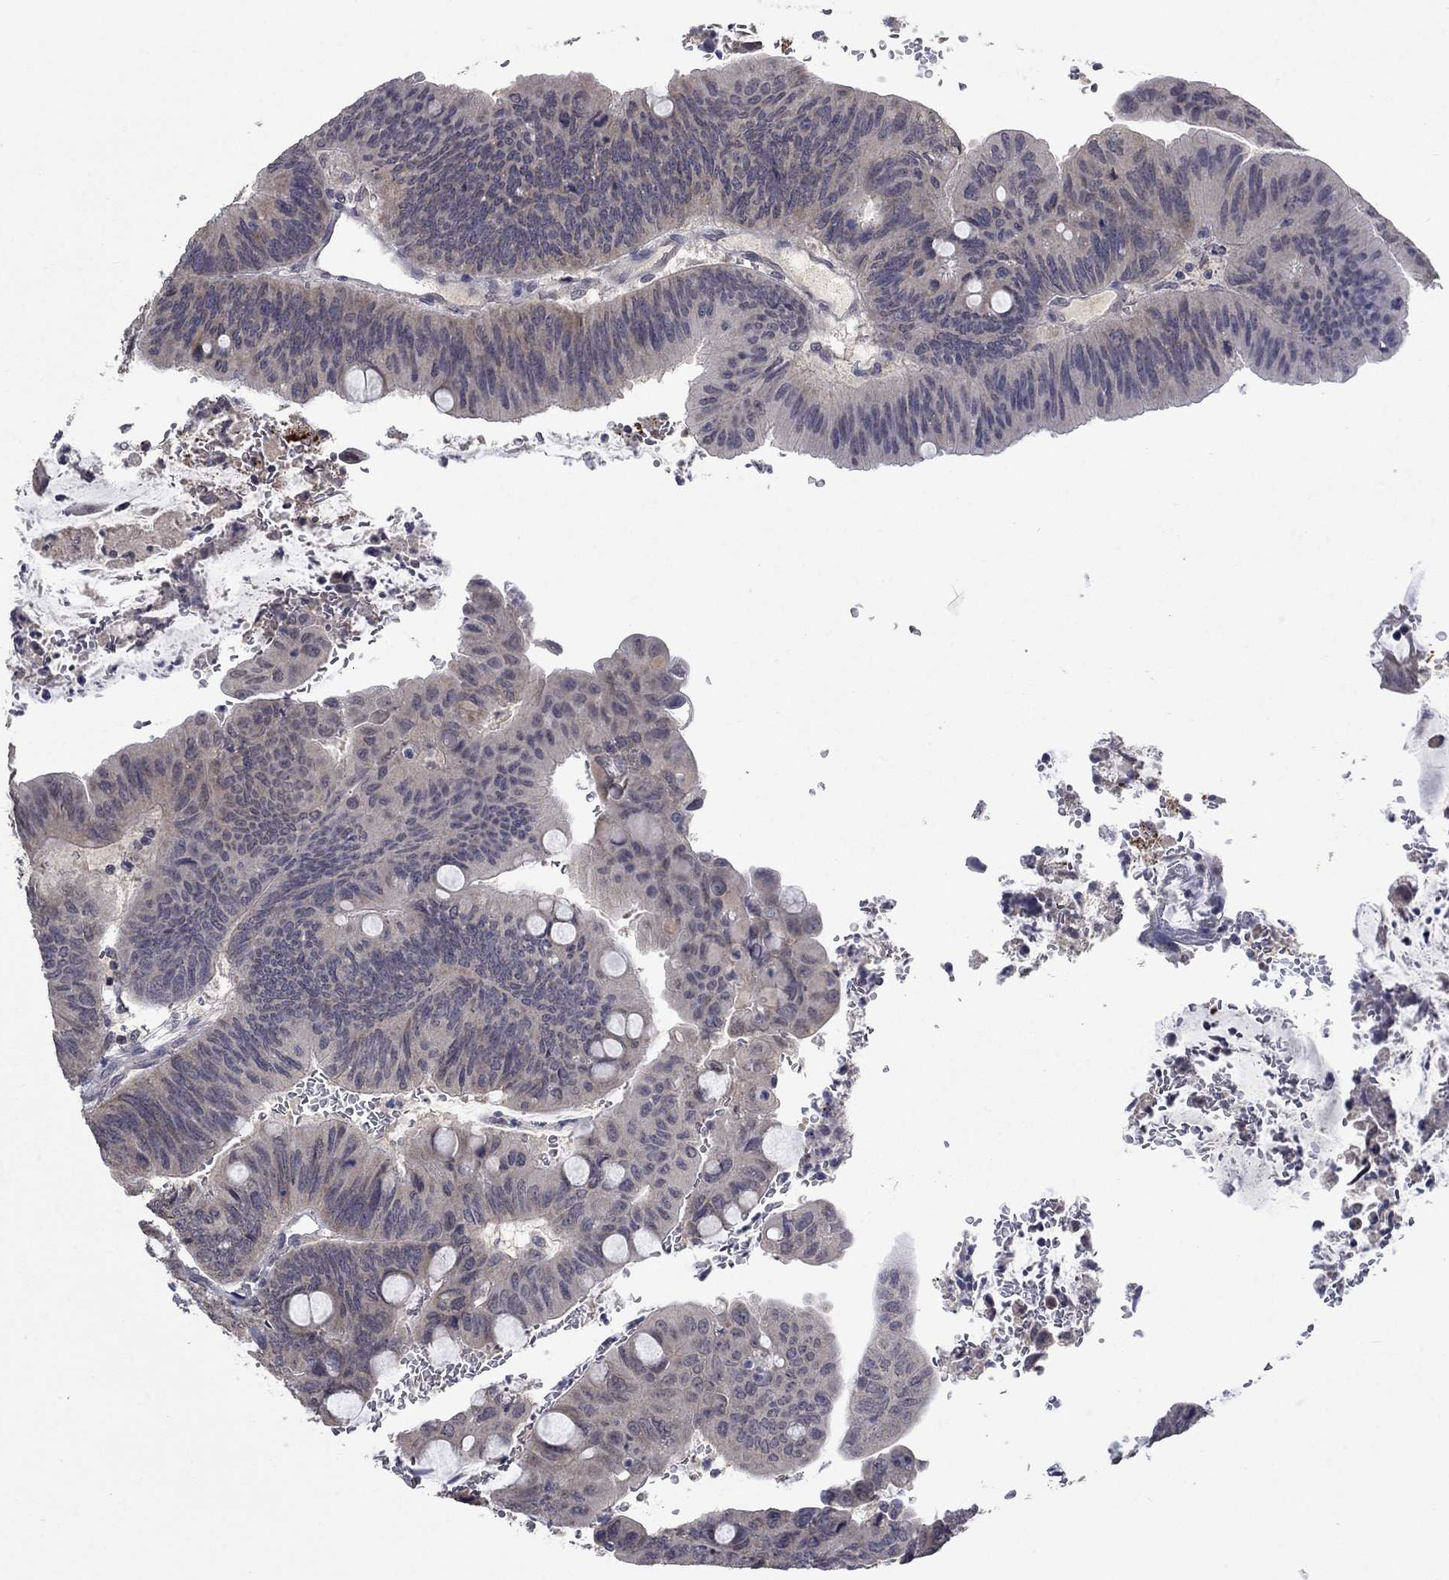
{"staining": {"intensity": "negative", "quantity": "none", "location": "none"}, "tissue": "colorectal cancer", "cell_type": "Tumor cells", "image_type": "cancer", "snomed": [{"axis": "morphology", "description": "Normal tissue, NOS"}, {"axis": "morphology", "description": "Adenocarcinoma, NOS"}, {"axis": "topography", "description": "Rectum"}], "caption": "Immunohistochemical staining of colorectal cancer (adenocarcinoma) exhibits no significant expression in tumor cells. (DAB immunohistochemistry with hematoxylin counter stain).", "gene": "SPATA33", "patient": {"sex": "male", "age": 92}}